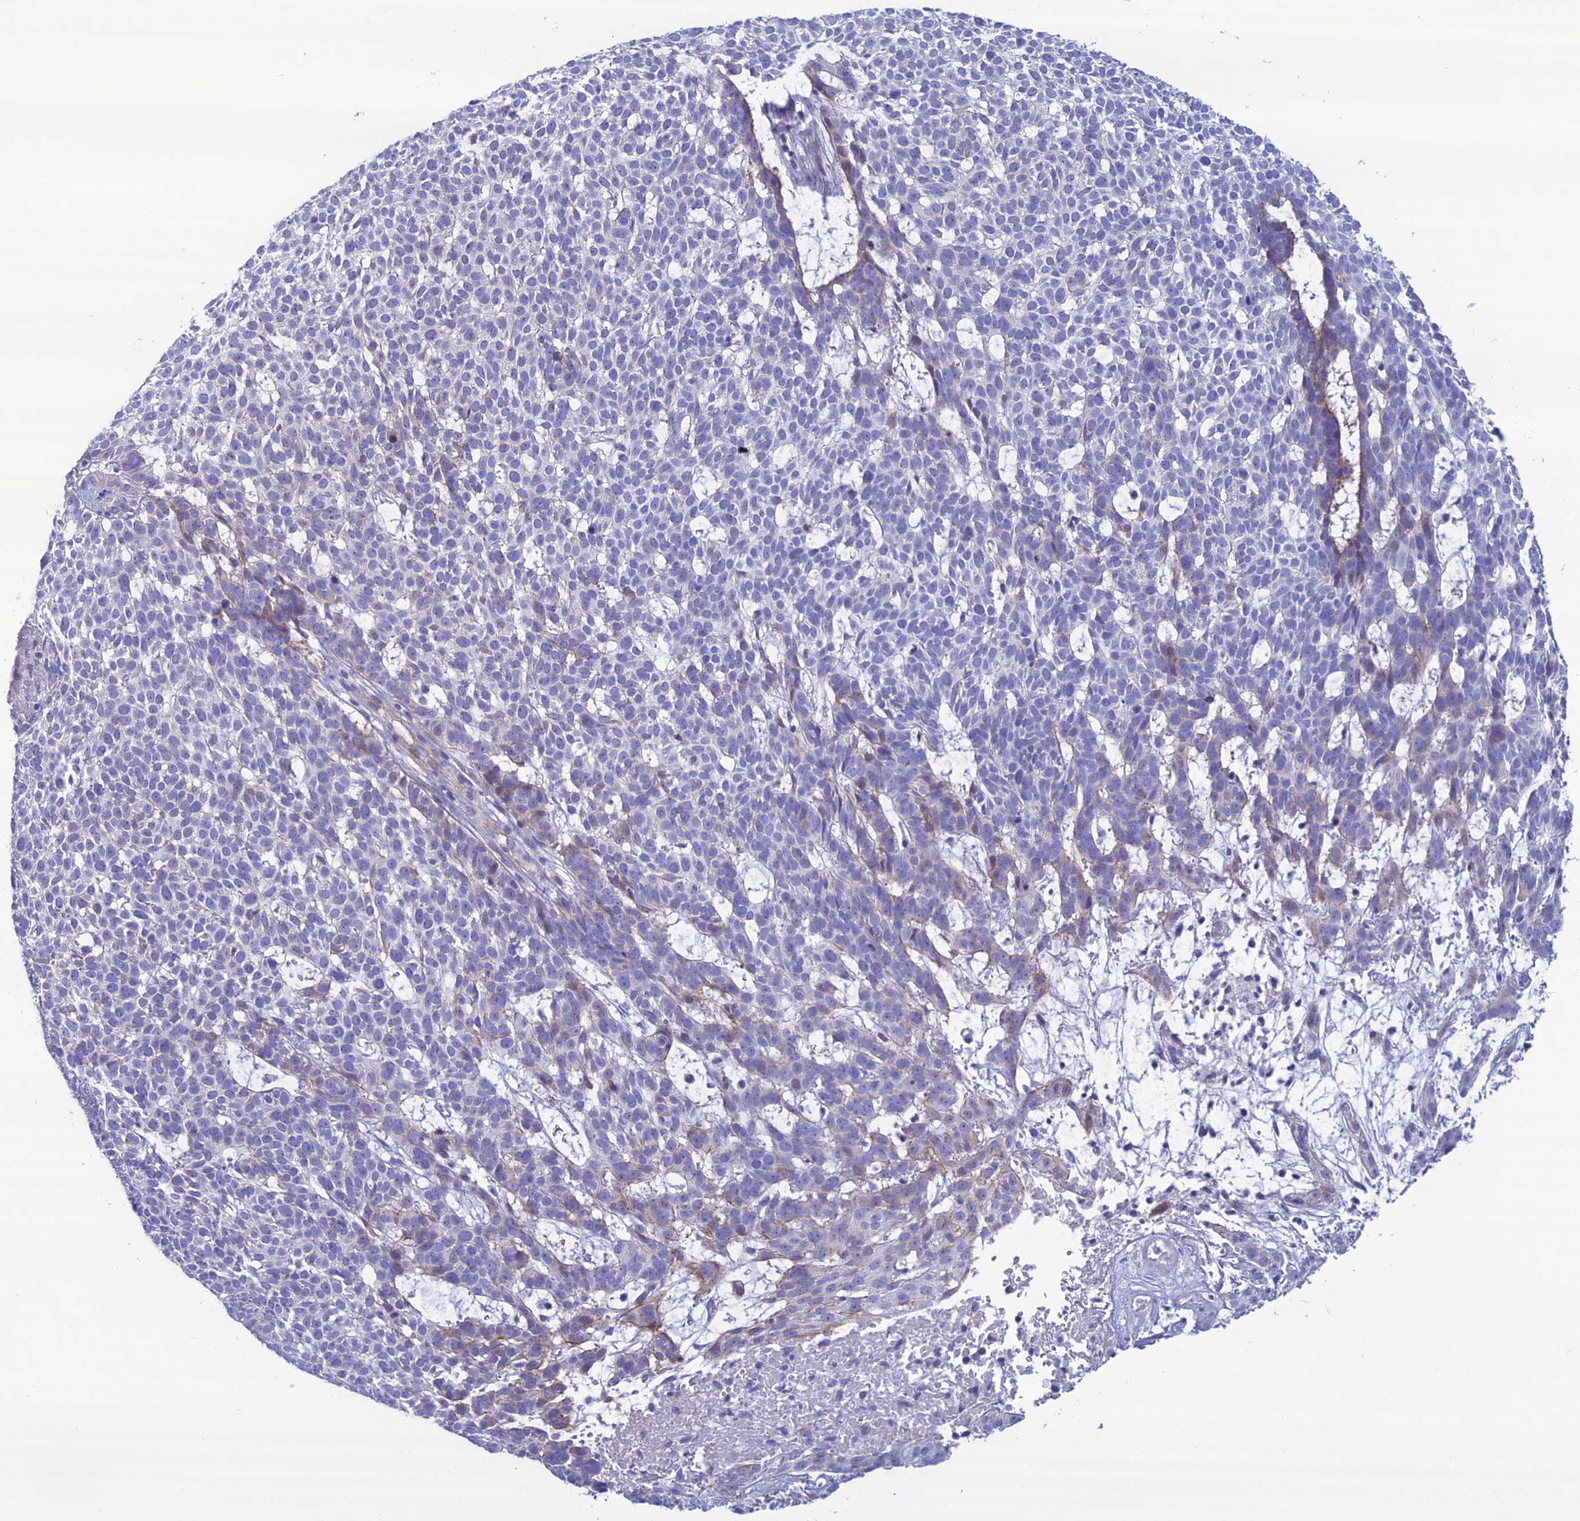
{"staining": {"intensity": "negative", "quantity": "none", "location": "none"}, "tissue": "skin cancer", "cell_type": "Tumor cells", "image_type": "cancer", "snomed": [{"axis": "morphology", "description": "Basal cell carcinoma"}, {"axis": "topography", "description": "Skin"}], "caption": "Immunohistochemistry image of human basal cell carcinoma (skin) stained for a protein (brown), which displays no positivity in tumor cells. (Stains: DAB IHC with hematoxylin counter stain, Microscopy: brightfield microscopy at high magnification).", "gene": "OR56B1", "patient": {"sex": "female", "age": 78}}